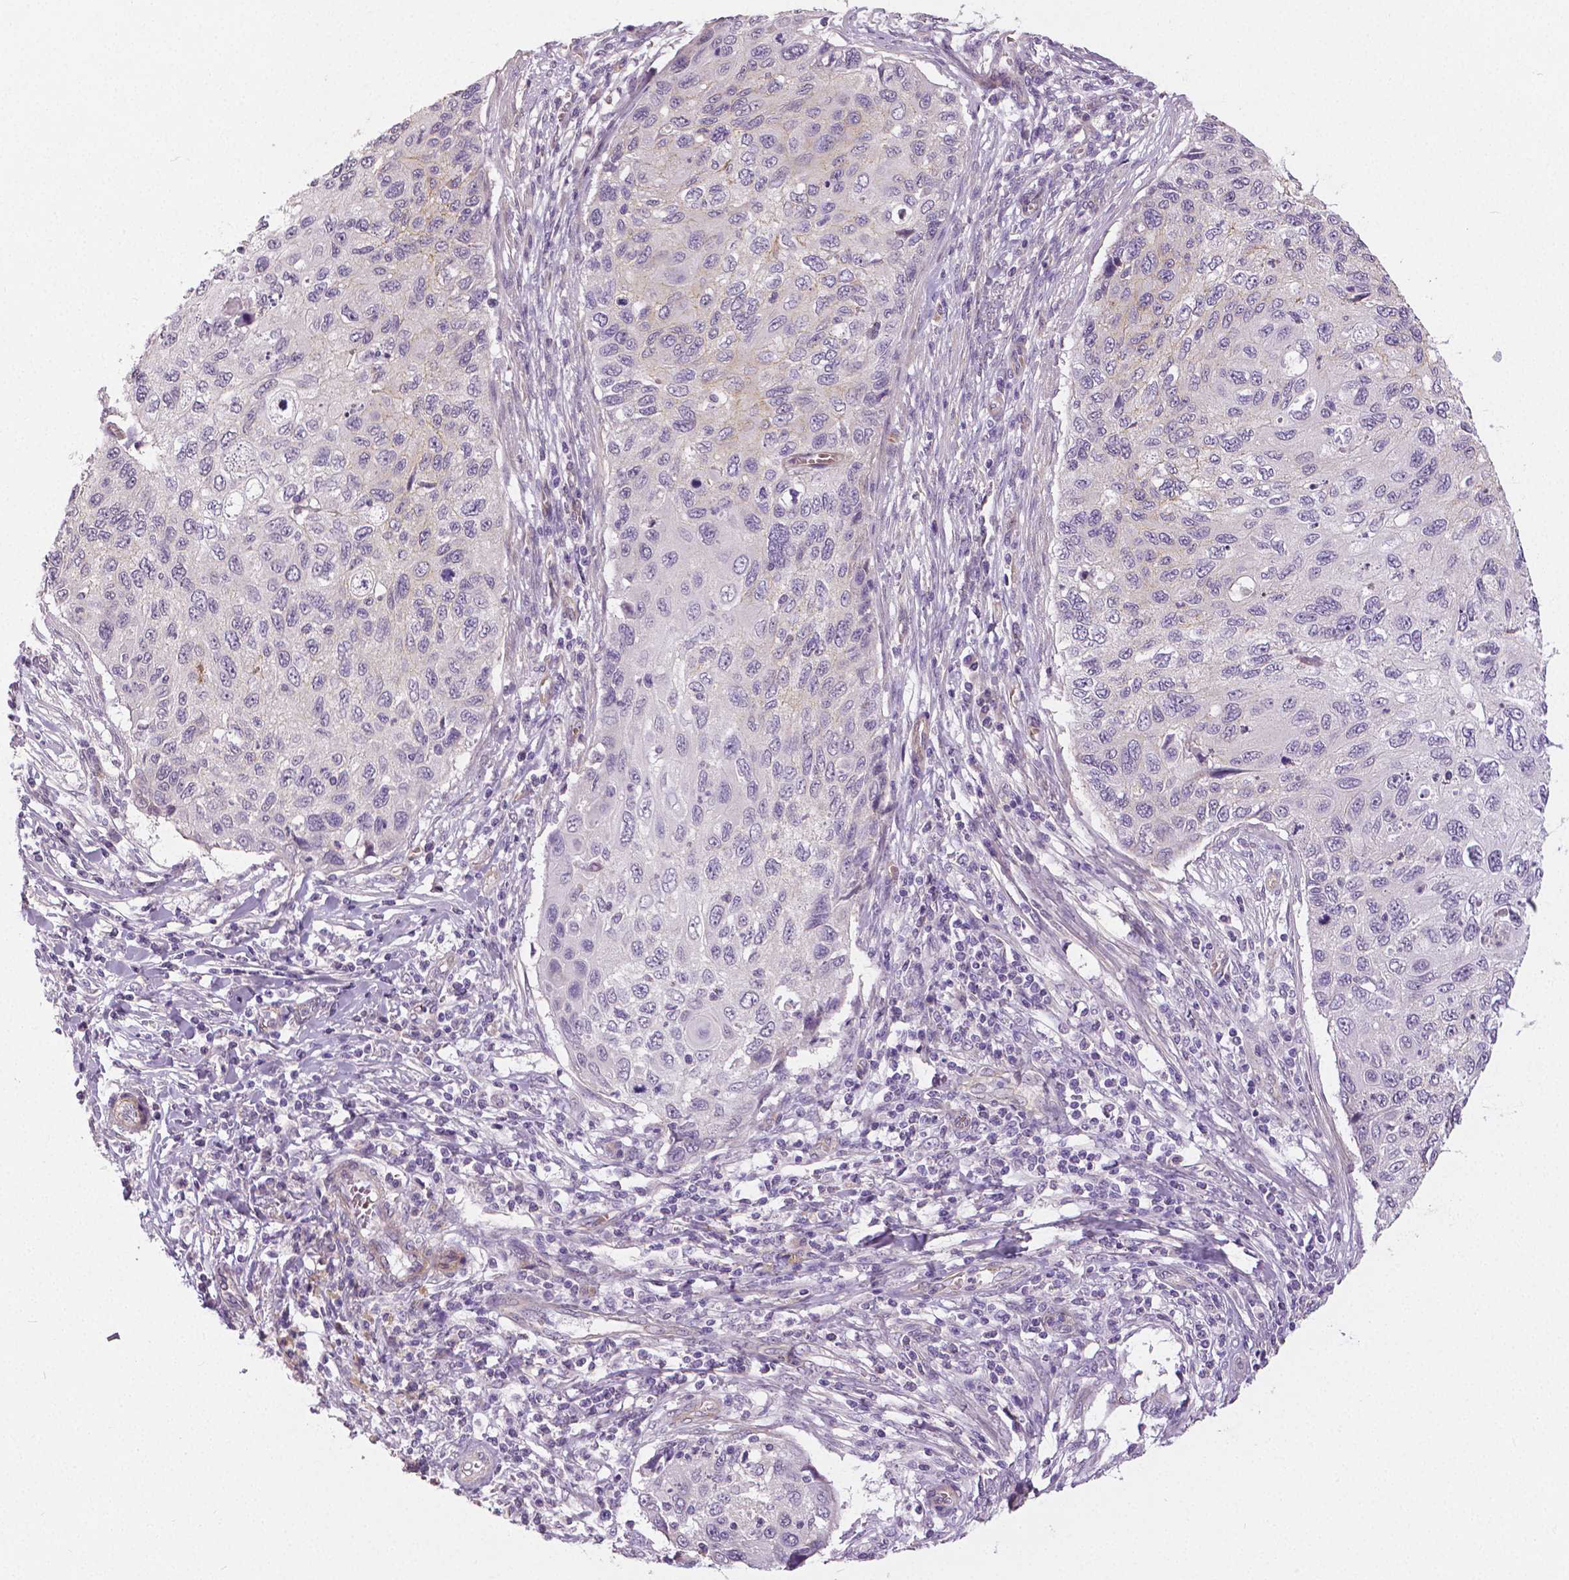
{"staining": {"intensity": "negative", "quantity": "none", "location": "none"}, "tissue": "cervical cancer", "cell_type": "Tumor cells", "image_type": "cancer", "snomed": [{"axis": "morphology", "description": "Squamous cell carcinoma, NOS"}, {"axis": "topography", "description": "Cervix"}], "caption": "Cervical cancer (squamous cell carcinoma) was stained to show a protein in brown. There is no significant staining in tumor cells. The staining was performed using DAB (3,3'-diaminobenzidine) to visualize the protein expression in brown, while the nuclei were stained in blue with hematoxylin (Magnification: 20x).", "gene": "FLT1", "patient": {"sex": "female", "age": 70}}